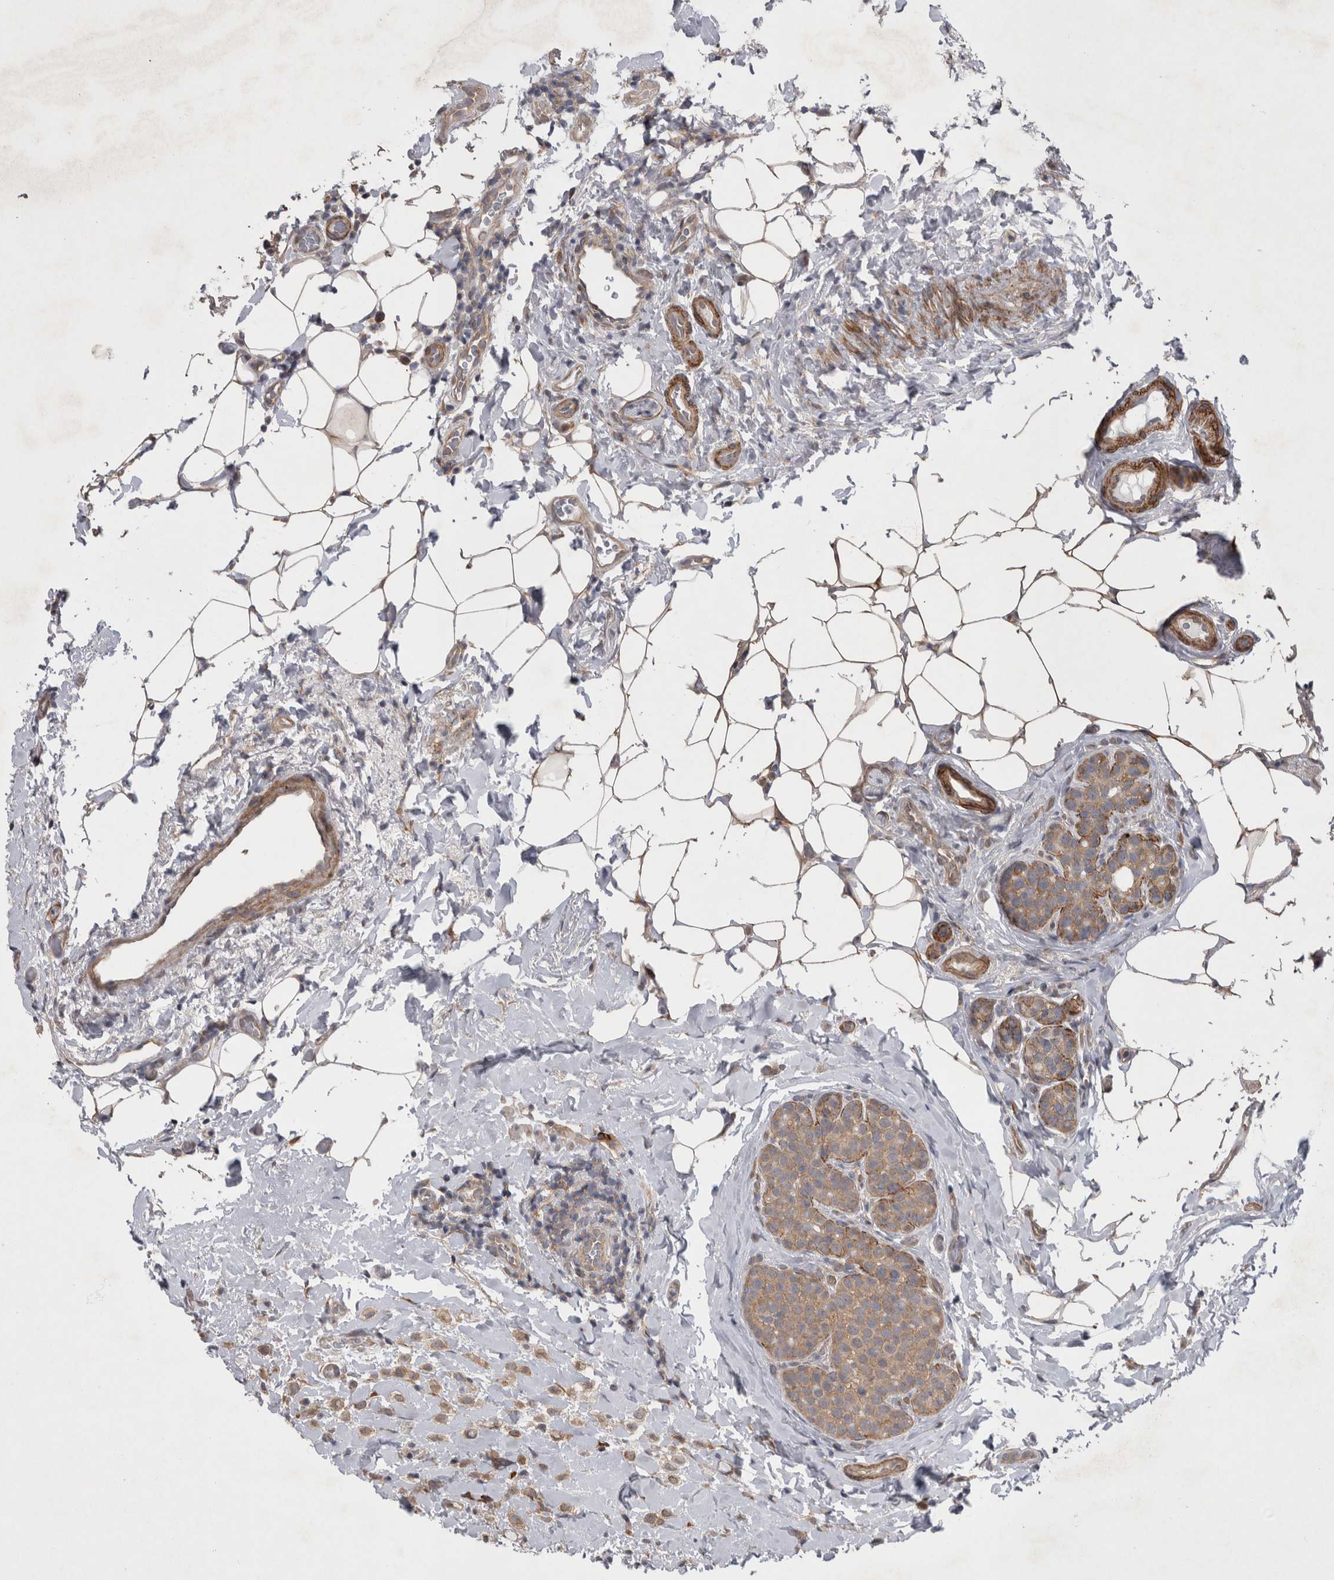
{"staining": {"intensity": "weak", "quantity": ">75%", "location": "cytoplasmic/membranous"}, "tissue": "breast cancer", "cell_type": "Tumor cells", "image_type": "cancer", "snomed": [{"axis": "morphology", "description": "Lobular carcinoma"}, {"axis": "topography", "description": "Breast"}], "caption": "Protein analysis of breast cancer tissue reveals weak cytoplasmic/membranous expression in about >75% of tumor cells.", "gene": "DDX6", "patient": {"sex": "female", "age": 50}}